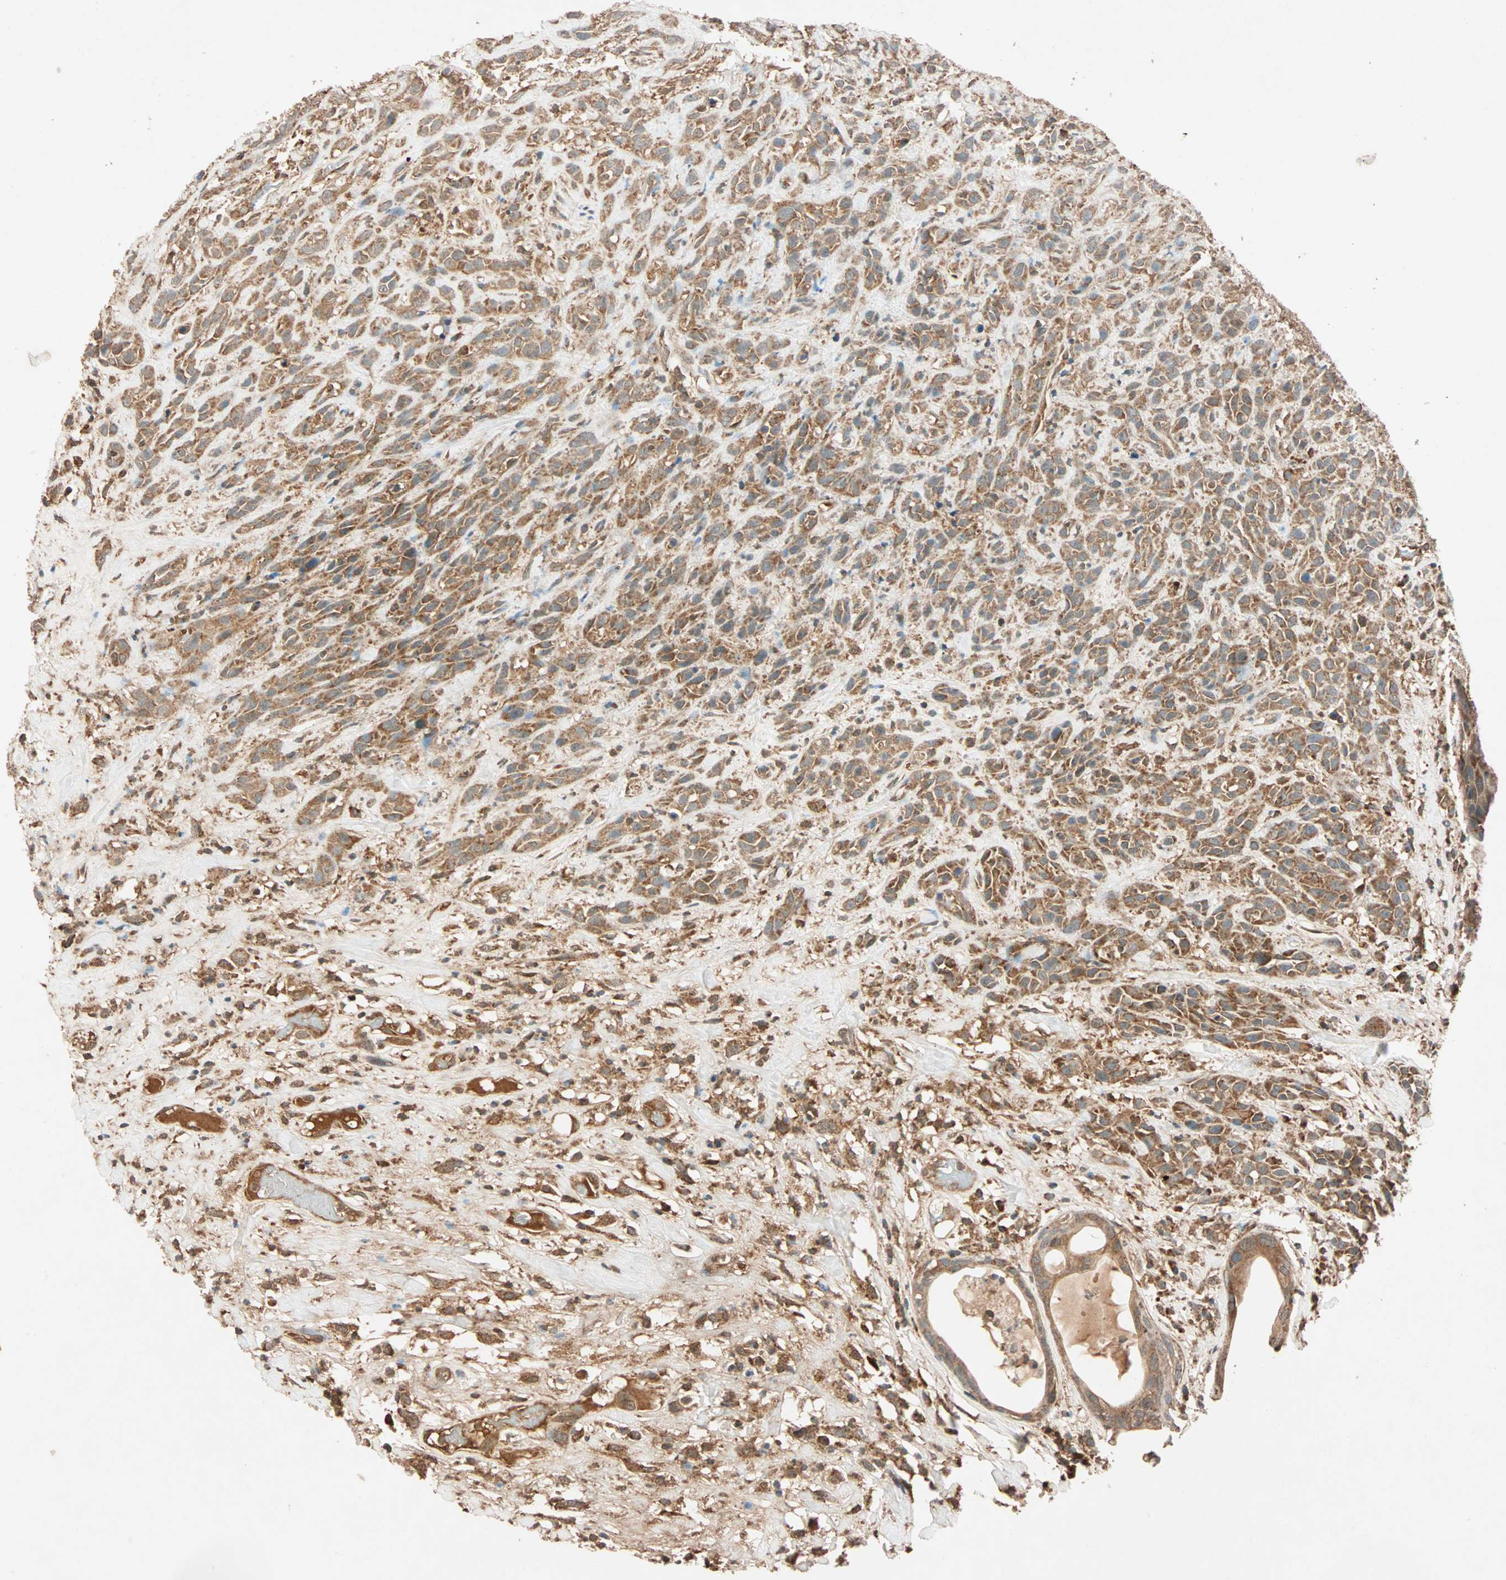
{"staining": {"intensity": "moderate", "quantity": ">75%", "location": "cytoplasmic/membranous"}, "tissue": "head and neck cancer", "cell_type": "Tumor cells", "image_type": "cancer", "snomed": [{"axis": "morphology", "description": "Normal tissue, NOS"}, {"axis": "morphology", "description": "Squamous cell carcinoma, NOS"}, {"axis": "topography", "description": "Cartilage tissue"}, {"axis": "topography", "description": "Head-Neck"}], "caption": "An IHC image of neoplastic tissue is shown. Protein staining in brown highlights moderate cytoplasmic/membranous positivity in head and neck cancer within tumor cells.", "gene": "MAPK1", "patient": {"sex": "male", "age": 62}}